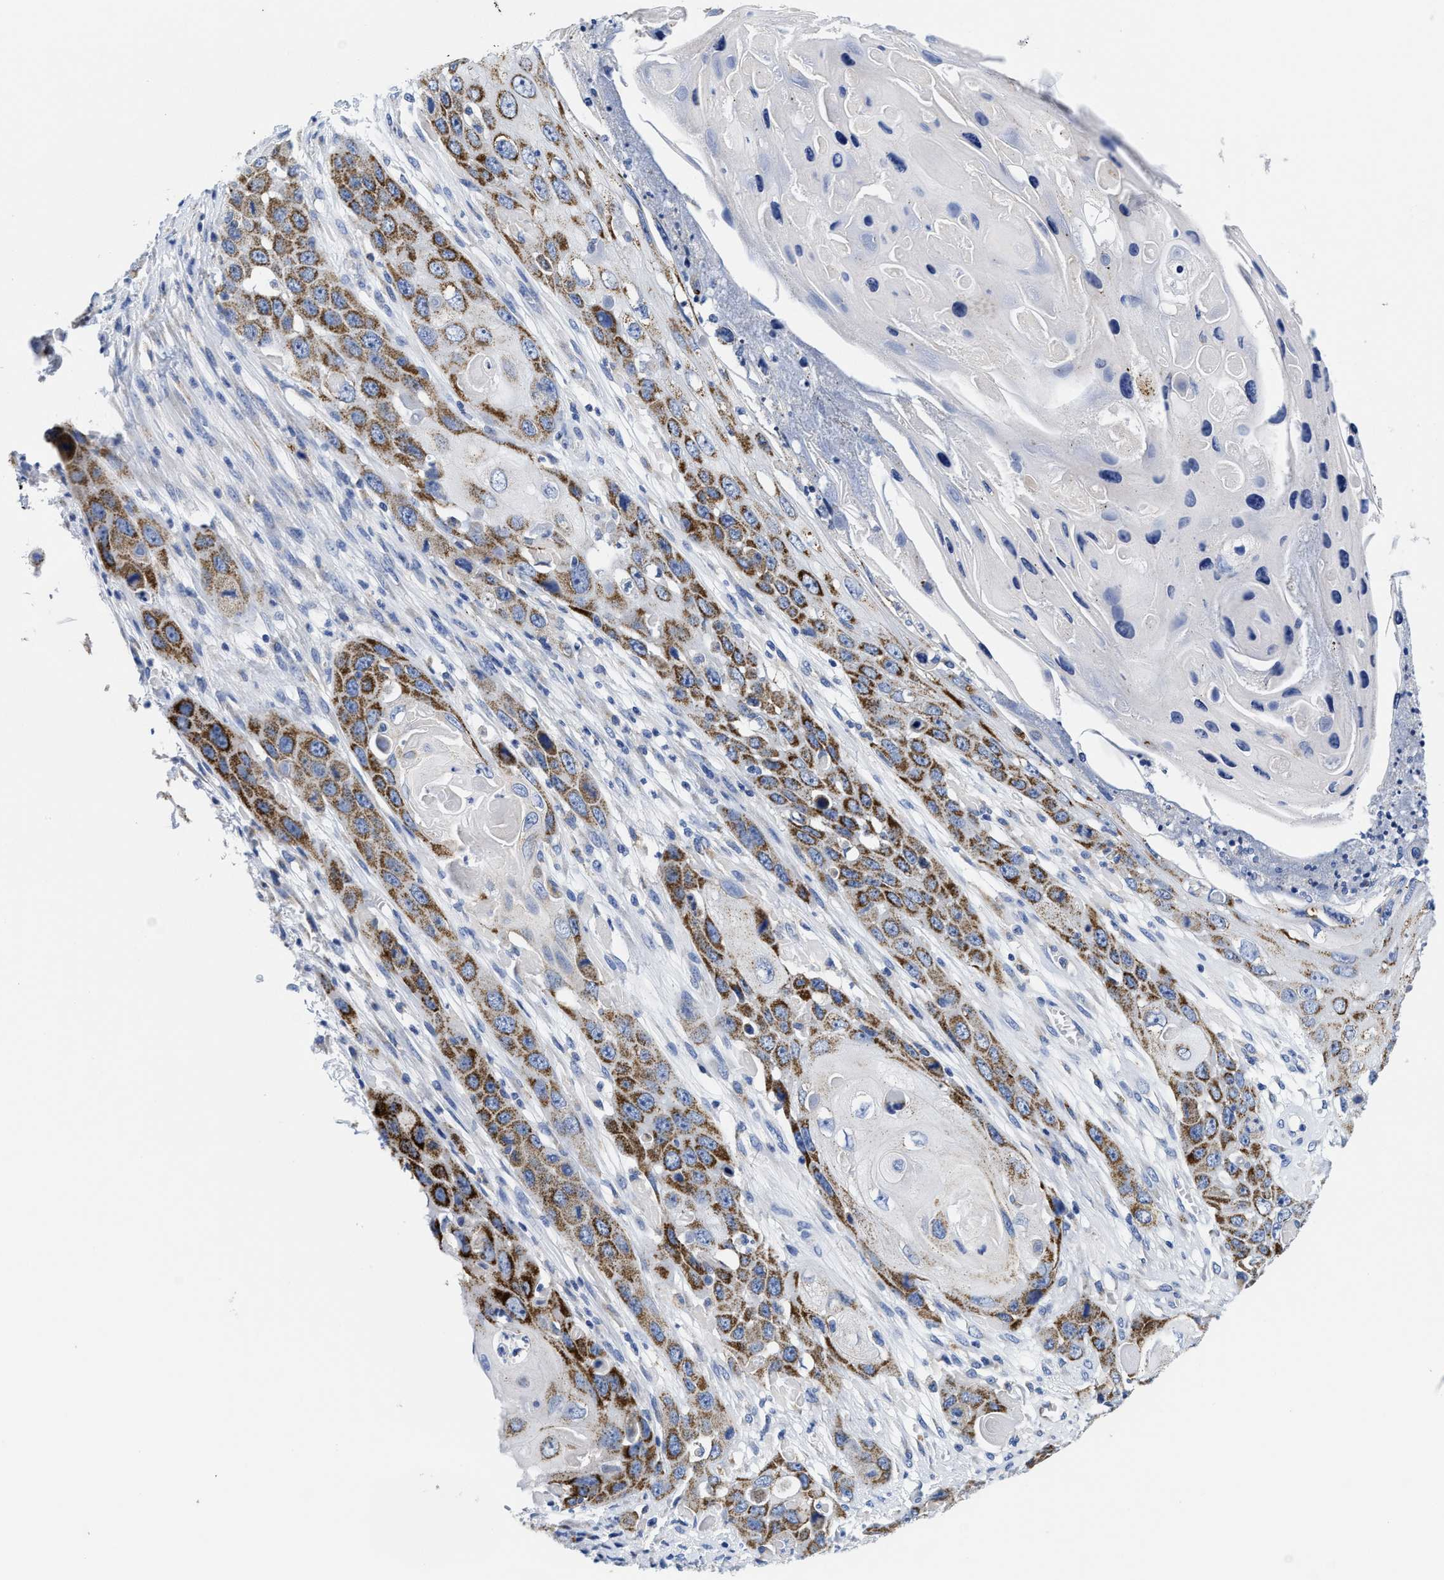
{"staining": {"intensity": "moderate", "quantity": ">75%", "location": "cytoplasmic/membranous"}, "tissue": "skin cancer", "cell_type": "Tumor cells", "image_type": "cancer", "snomed": [{"axis": "morphology", "description": "Squamous cell carcinoma, NOS"}, {"axis": "topography", "description": "Skin"}], "caption": "Protein staining by immunohistochemistry shows moderate cytoplasmic/membranous staining in approximately >75% of tumor cells in skin cancer (squamous cell carcinoma).", "gene": "TBRG4", "patient": {"sex": "male", "age": 55}}